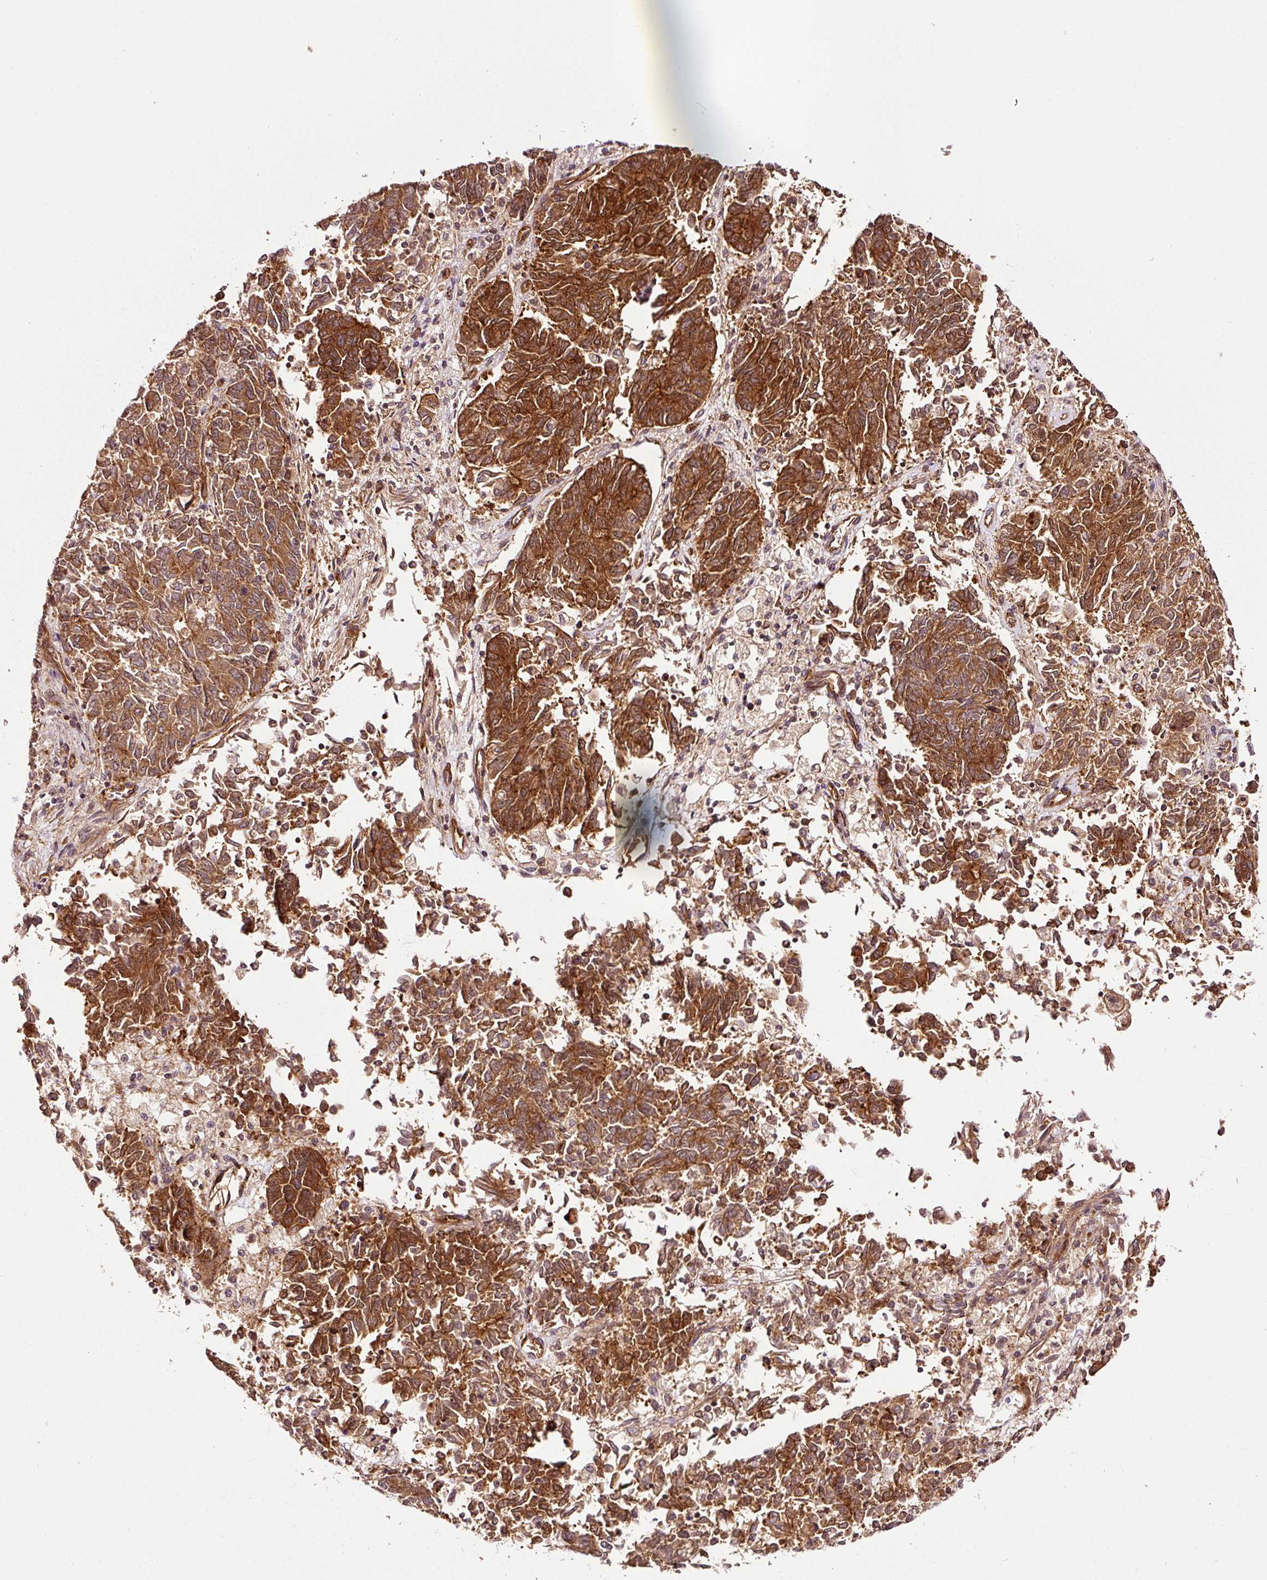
{"staining": {"intensity": "strong", "quantity": ">75%", "location": "cytoplasmic/membranous"}, "tissue": "endometrial cancer", "cell_type": "Tumor cells", "image_type": "cancer", "snomed": [{"axis": "morphology", "description": "Adenocarcinoma, NOS"}, {"axis": "topography", "description": "Endometrium"}], "caption": "Strong cytoplasmic/membranous positivity is identified in approximately >75% of tumor cells in endometrial cancer. The protein is shown in brown color, while the nuclei are stained blue.", "gene": "METAP1", "patient": {"sex": "female", "age": 80}}